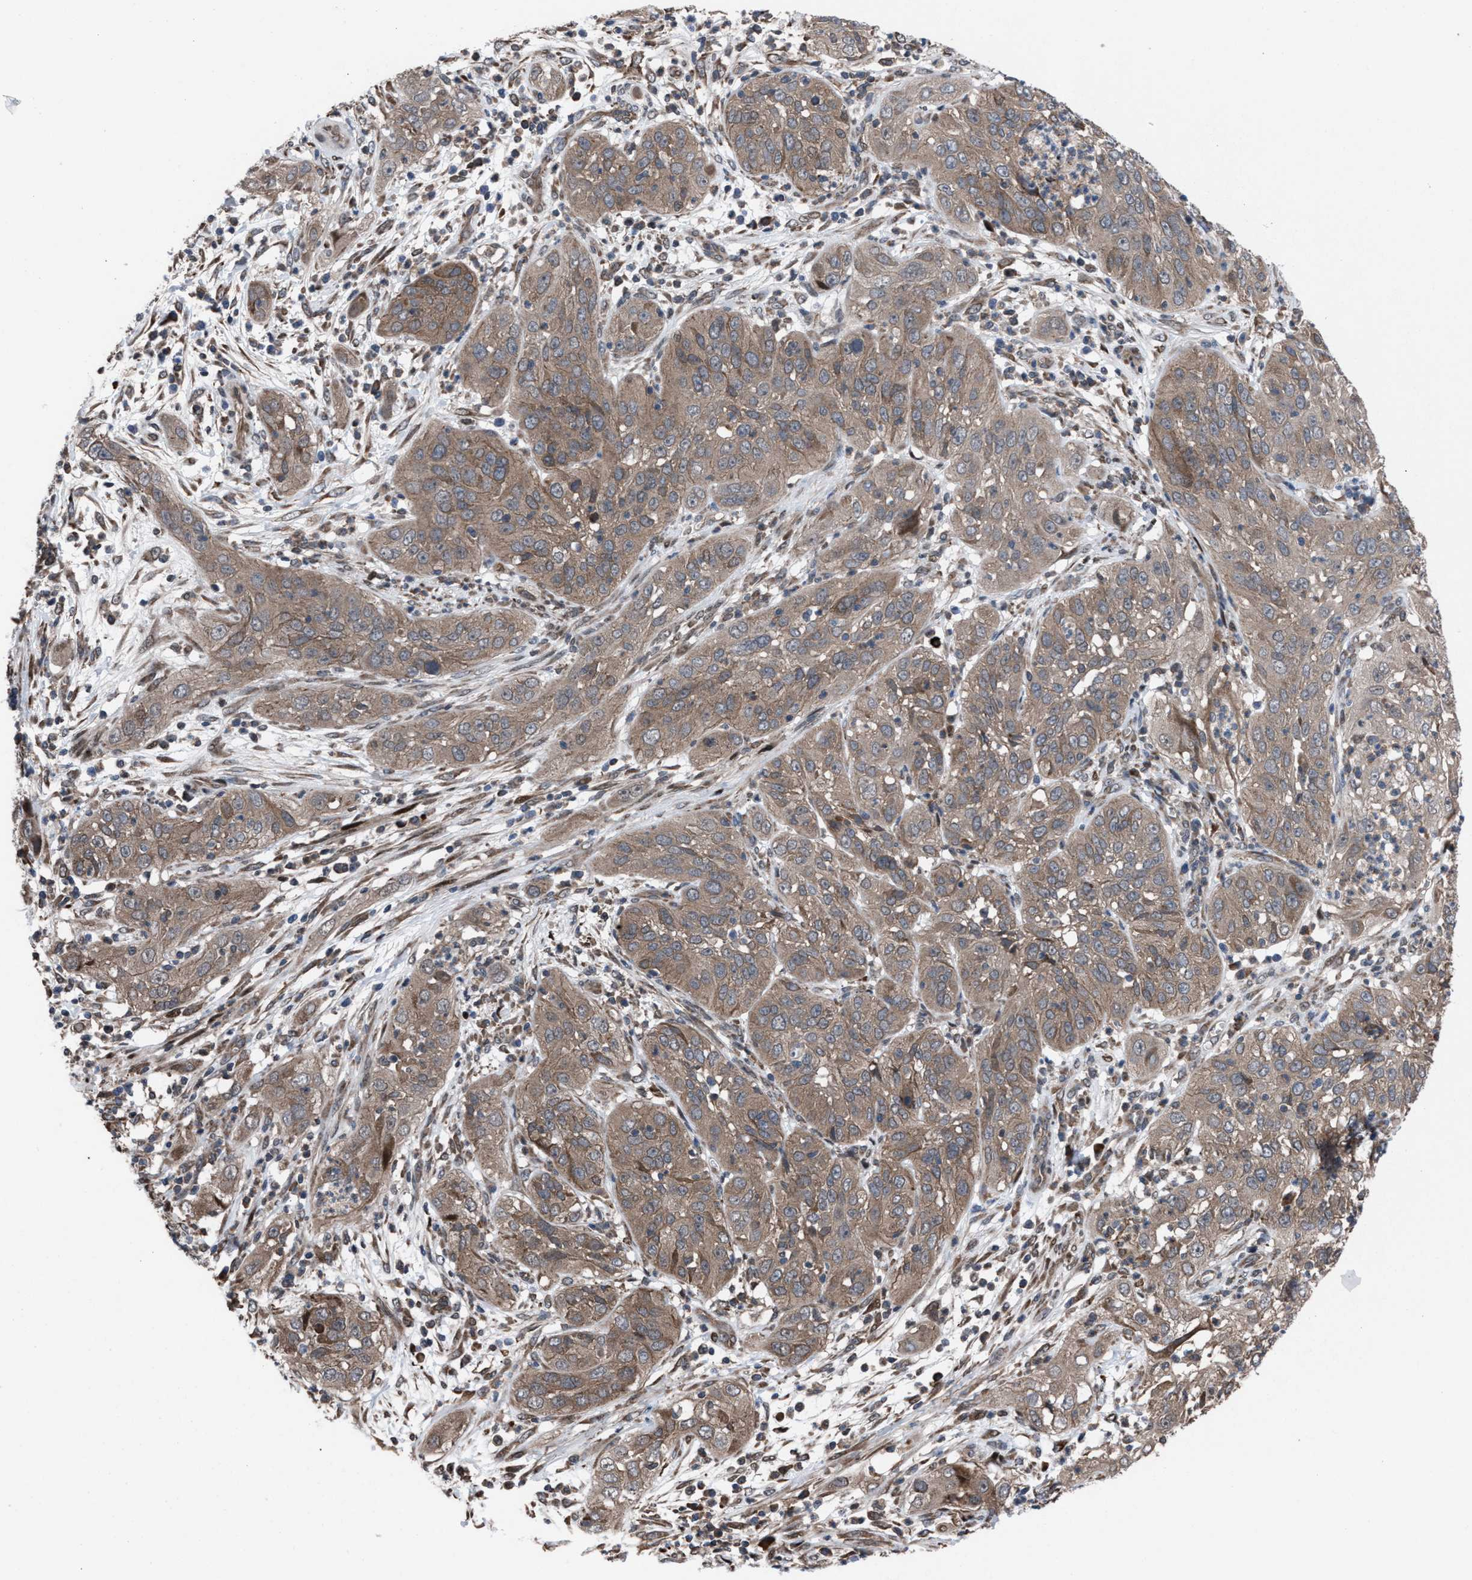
{"staining": {"intensity": "weak", "quantity": ">75%", "location": "cytoplasmic/membranous"}, "tissue": "cervical cancer", "cell_type": "Tumor cells", "image_type": "cancer", "snomed": [{"axis": "morphology", "description": "Squamous cell carcinoma, NOS"}, {"axis": "topography", "description": "Cervix"}], "caption": "A high-resolution histopathology image shows IHC staining of cervical cancer (squamous cell carcinoma), which reveals weak cytoplasmic/membranous expression in approximately >75% of tumor cells.", "gene": "TP53BP2", "patient": {"sex": "female", "age": 32}}